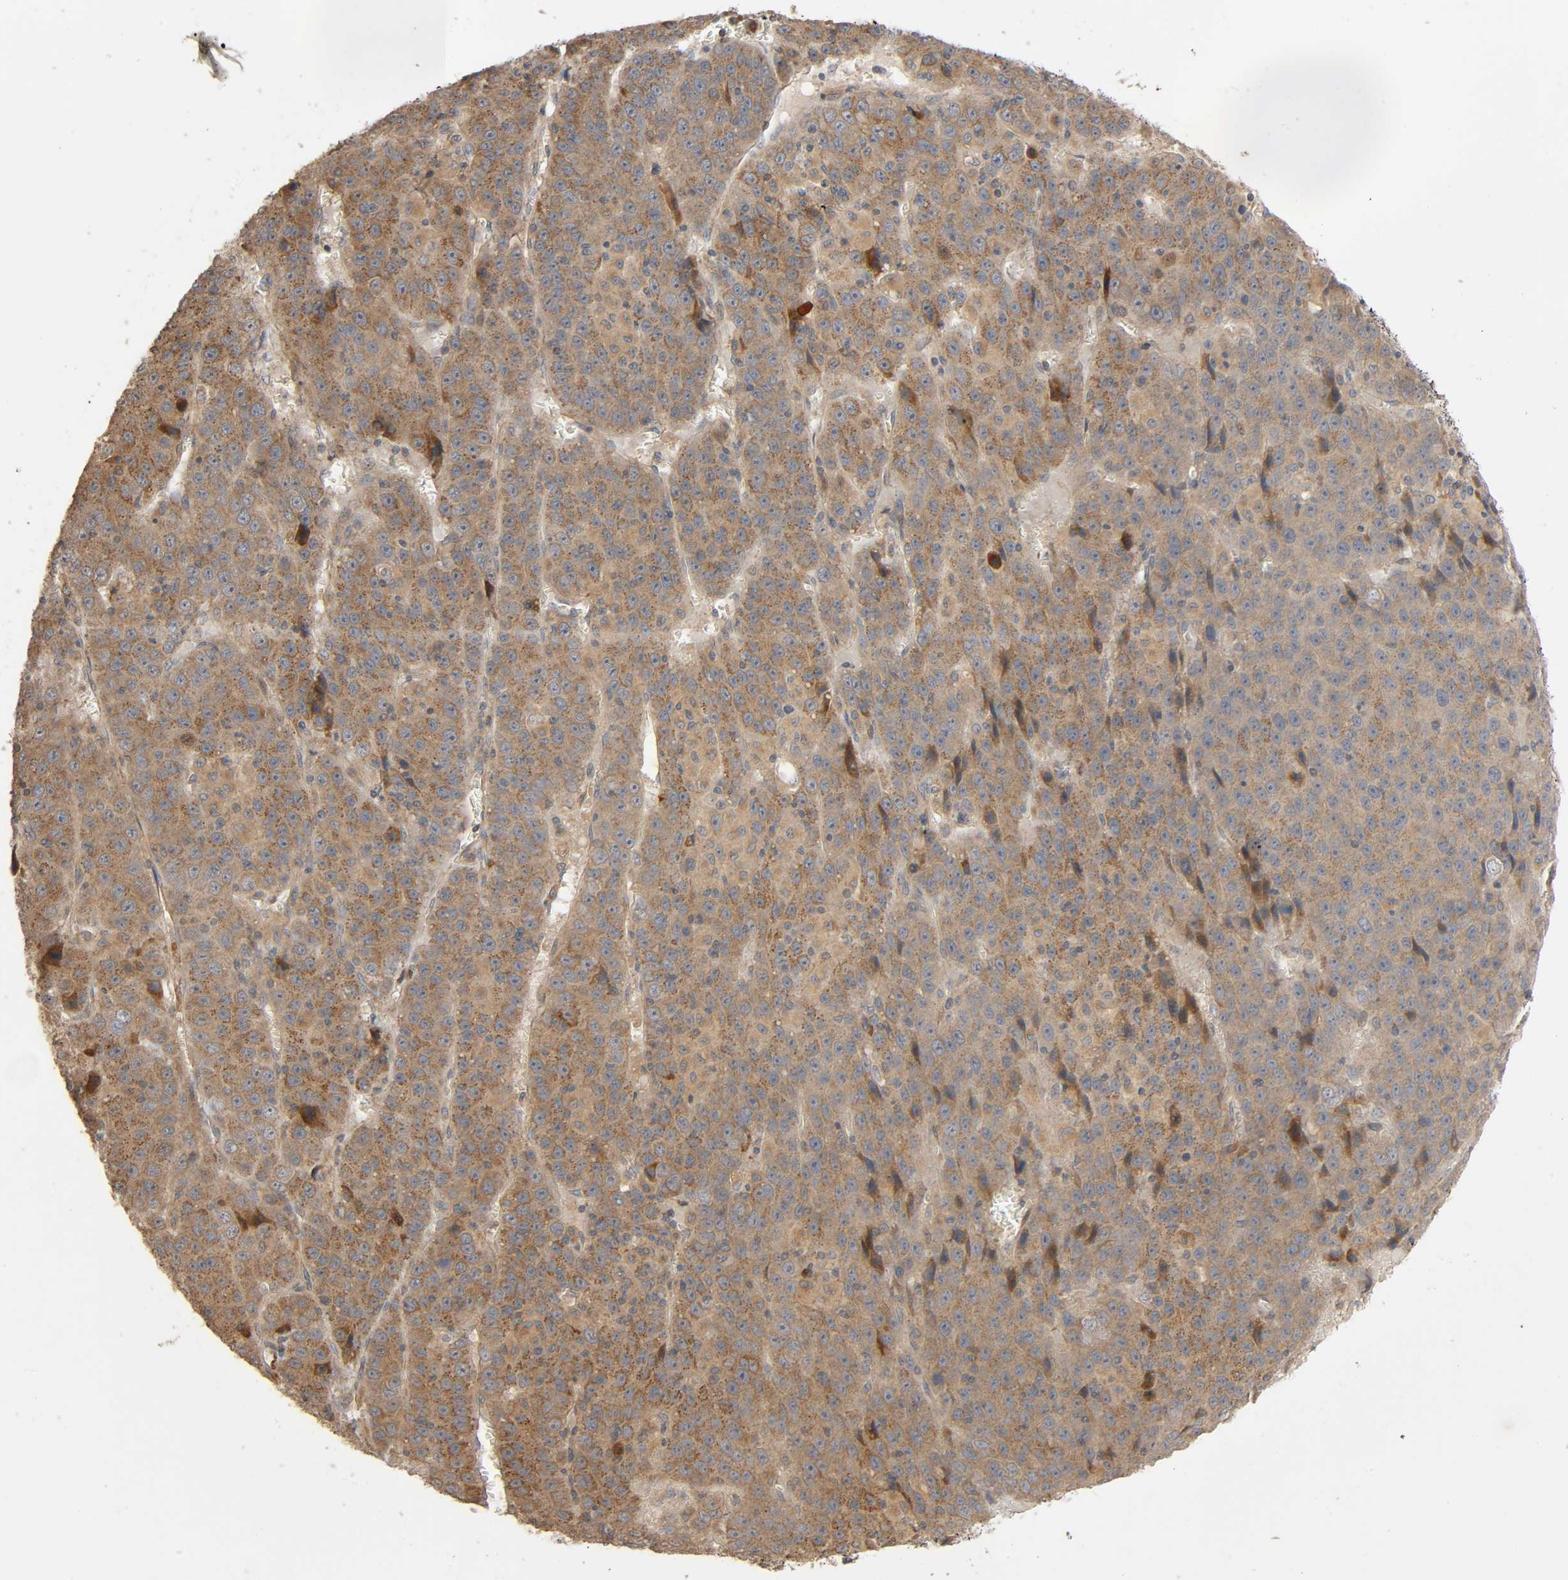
{"staining": {"intensity": "moderate", "quantity": ">75%", "location": "cytoplasmic/membranous"}, "tissue": "liver cancer", "cell_type": "Tumor cells", "image_type": "cancer", "snomed": [{"axis": "morphology", "description": "Carcinoma, Hepatocellular, NOS"}, {"axis": "topography", "description": "Liver"}], "caption": "Approximately >75% of tumor cells in human liver cancer display moderate cytoplasmic/membranous protein expression as visualized by brown immunohistochemical staining.", "gene": "SGSM1", "patient": {"sex": "female", "age": 53}}